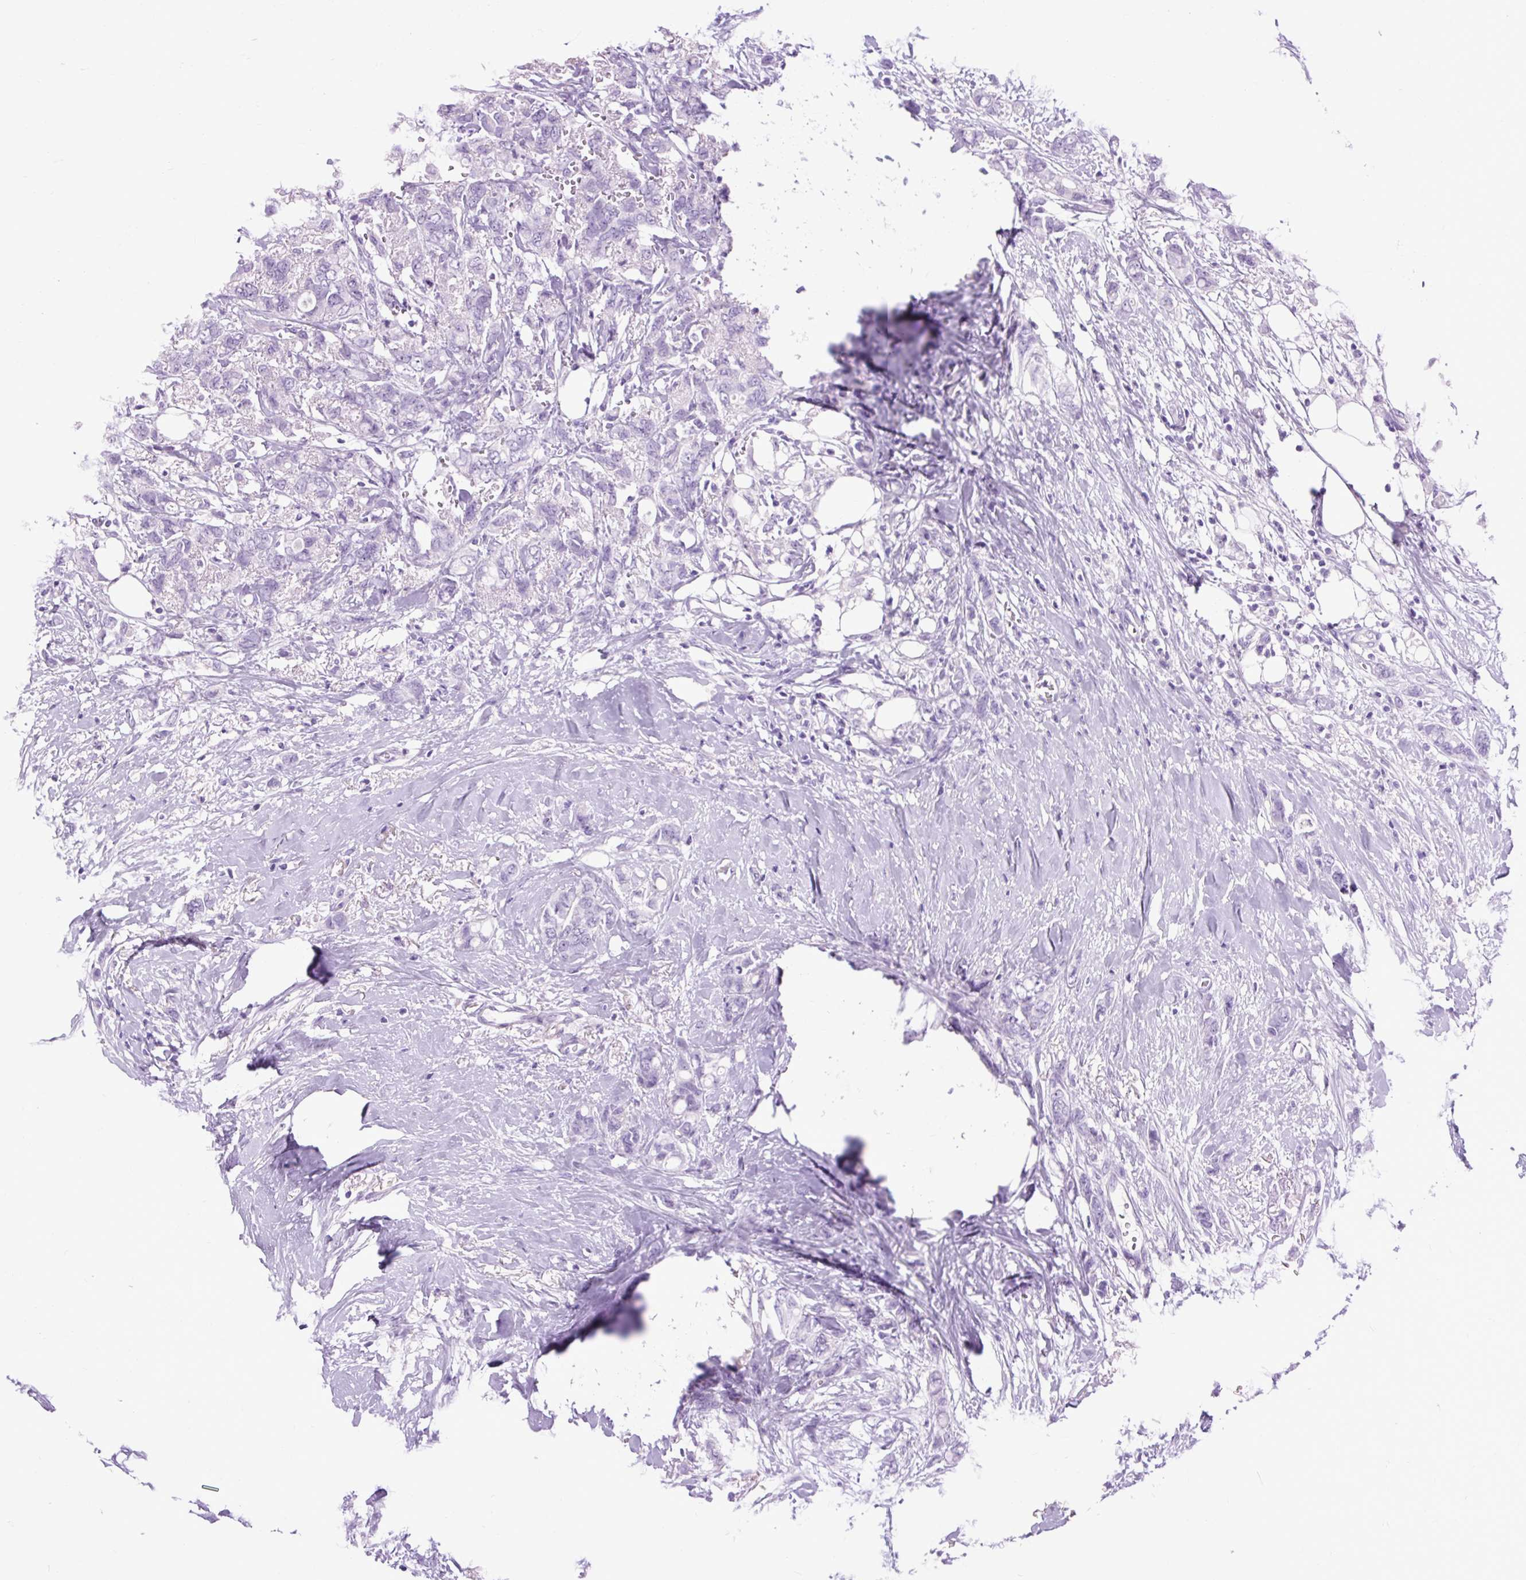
{"staining": {"intensity": "negative", "quantity": "none", "location": "none"}, "tissue": "breast cancer", "cell_type": "Tumor cells", "image_type": "cancer", "snomed": [{"axis": "morphology", "description": "Lobular carcinoma"}, {"axis": "topography", "description": "Breast"}], "caption": "DAB (3,3'-diaminobenzidine) immunohistochemical staining of breast cancer displays no significant expression in tumor cells.", "gene": "DPP6", "patient": {"sex": "female", "age": 91}}